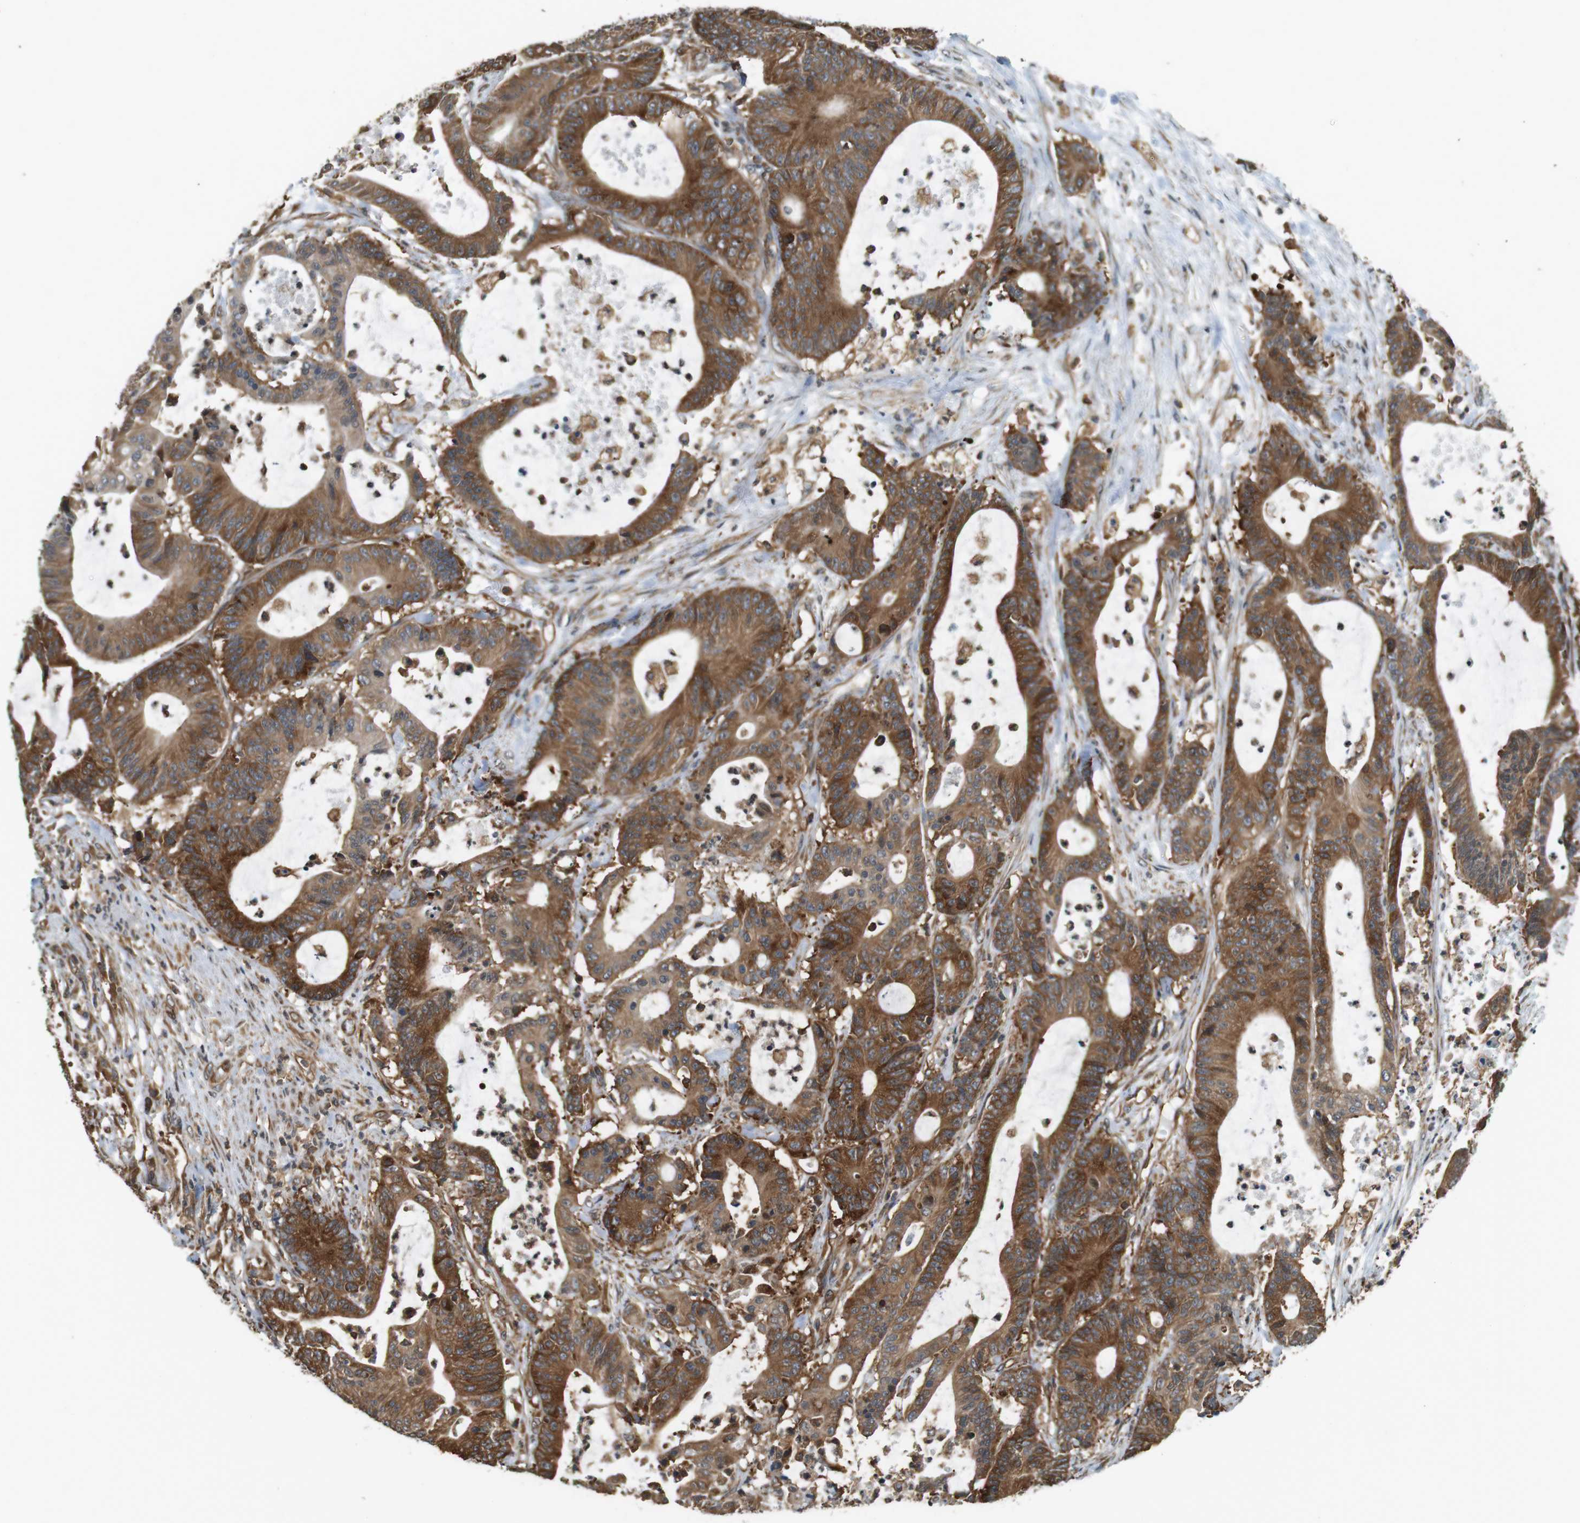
{"staining": {"intensity": "moderate", "quantity": ">75%", "location": "cytoplasmic/membranous"}, "tissue": "colorectal cancer", "cell_type": "Tumor cells", "image_type": "cancer", "snomed": [{"axis": "morphology", "description": "Adenocarcinoma, NOS"}, {"axis": "topography", "description": "Colon"}], "caption": "The immunohistochemical stain labels moderate cytoplasmic/membranous staining in tumor cells of colorectal cancer (adenocarcinoma) tissue.", "gene": "PA2G4", "patient": {"sex": "female", "age": 84}}